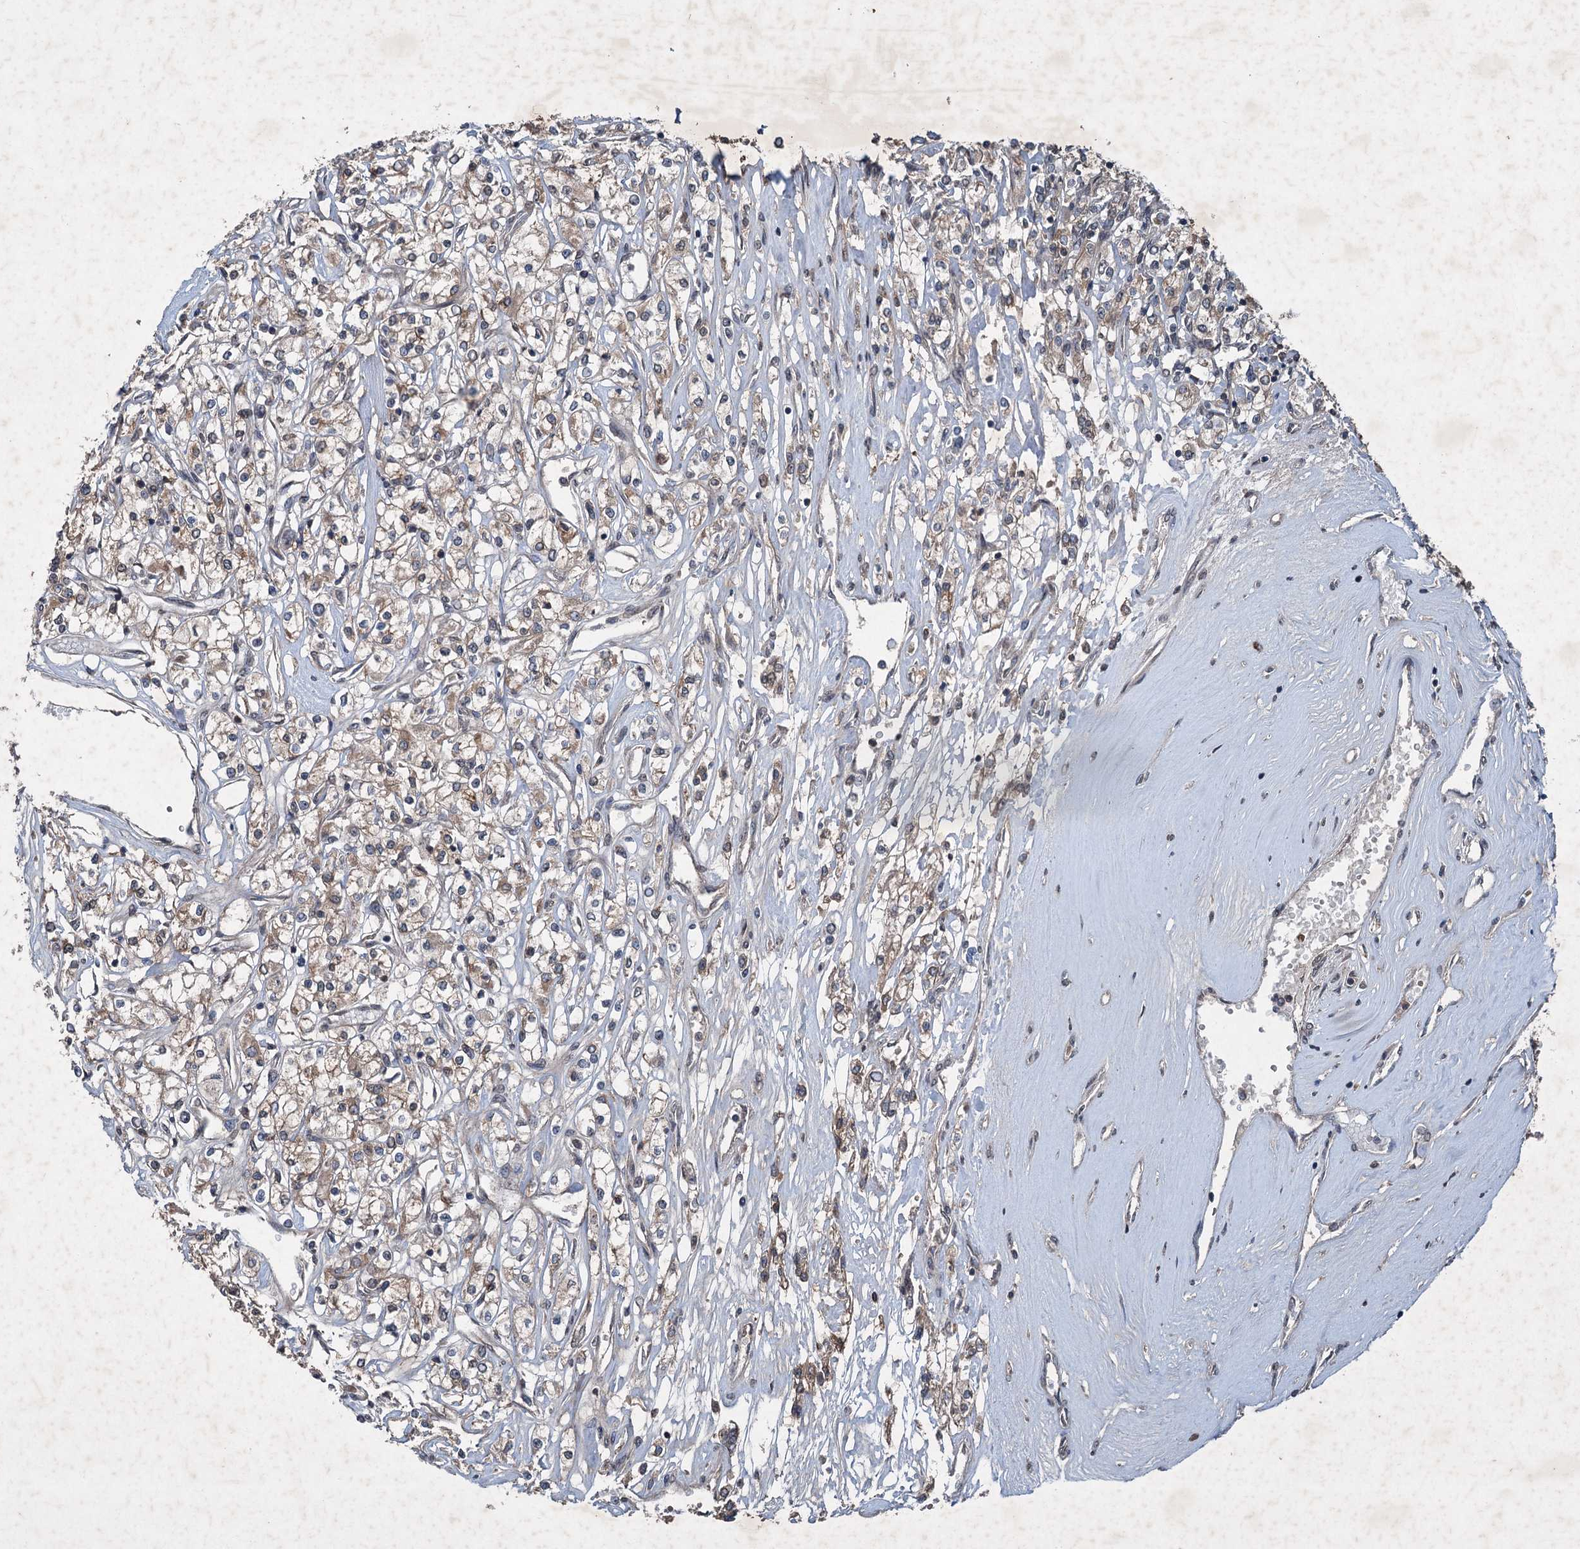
{"staining": {"intensity": "weak", "quantity": ">75%", "location": "cytoplasmic/membranous"}, "tissue": "renal cancer", "cell_type": "Tumor cells", "image_type": "cancer", "snomed": [{"axis": "morphology", "description": "Adenocarcinoma, NOS"}, {"axis": "topography", "description": "Kidney"}], "caption": "Immunohistochemical staining of adenocarcinoma (renal) exhibits low levels of weak cytoplasmic/membranous protein staining in approximately >75% of tumor cells.", "gene": "ALAS1", "patient": {"sex": "female", "age": 59}}